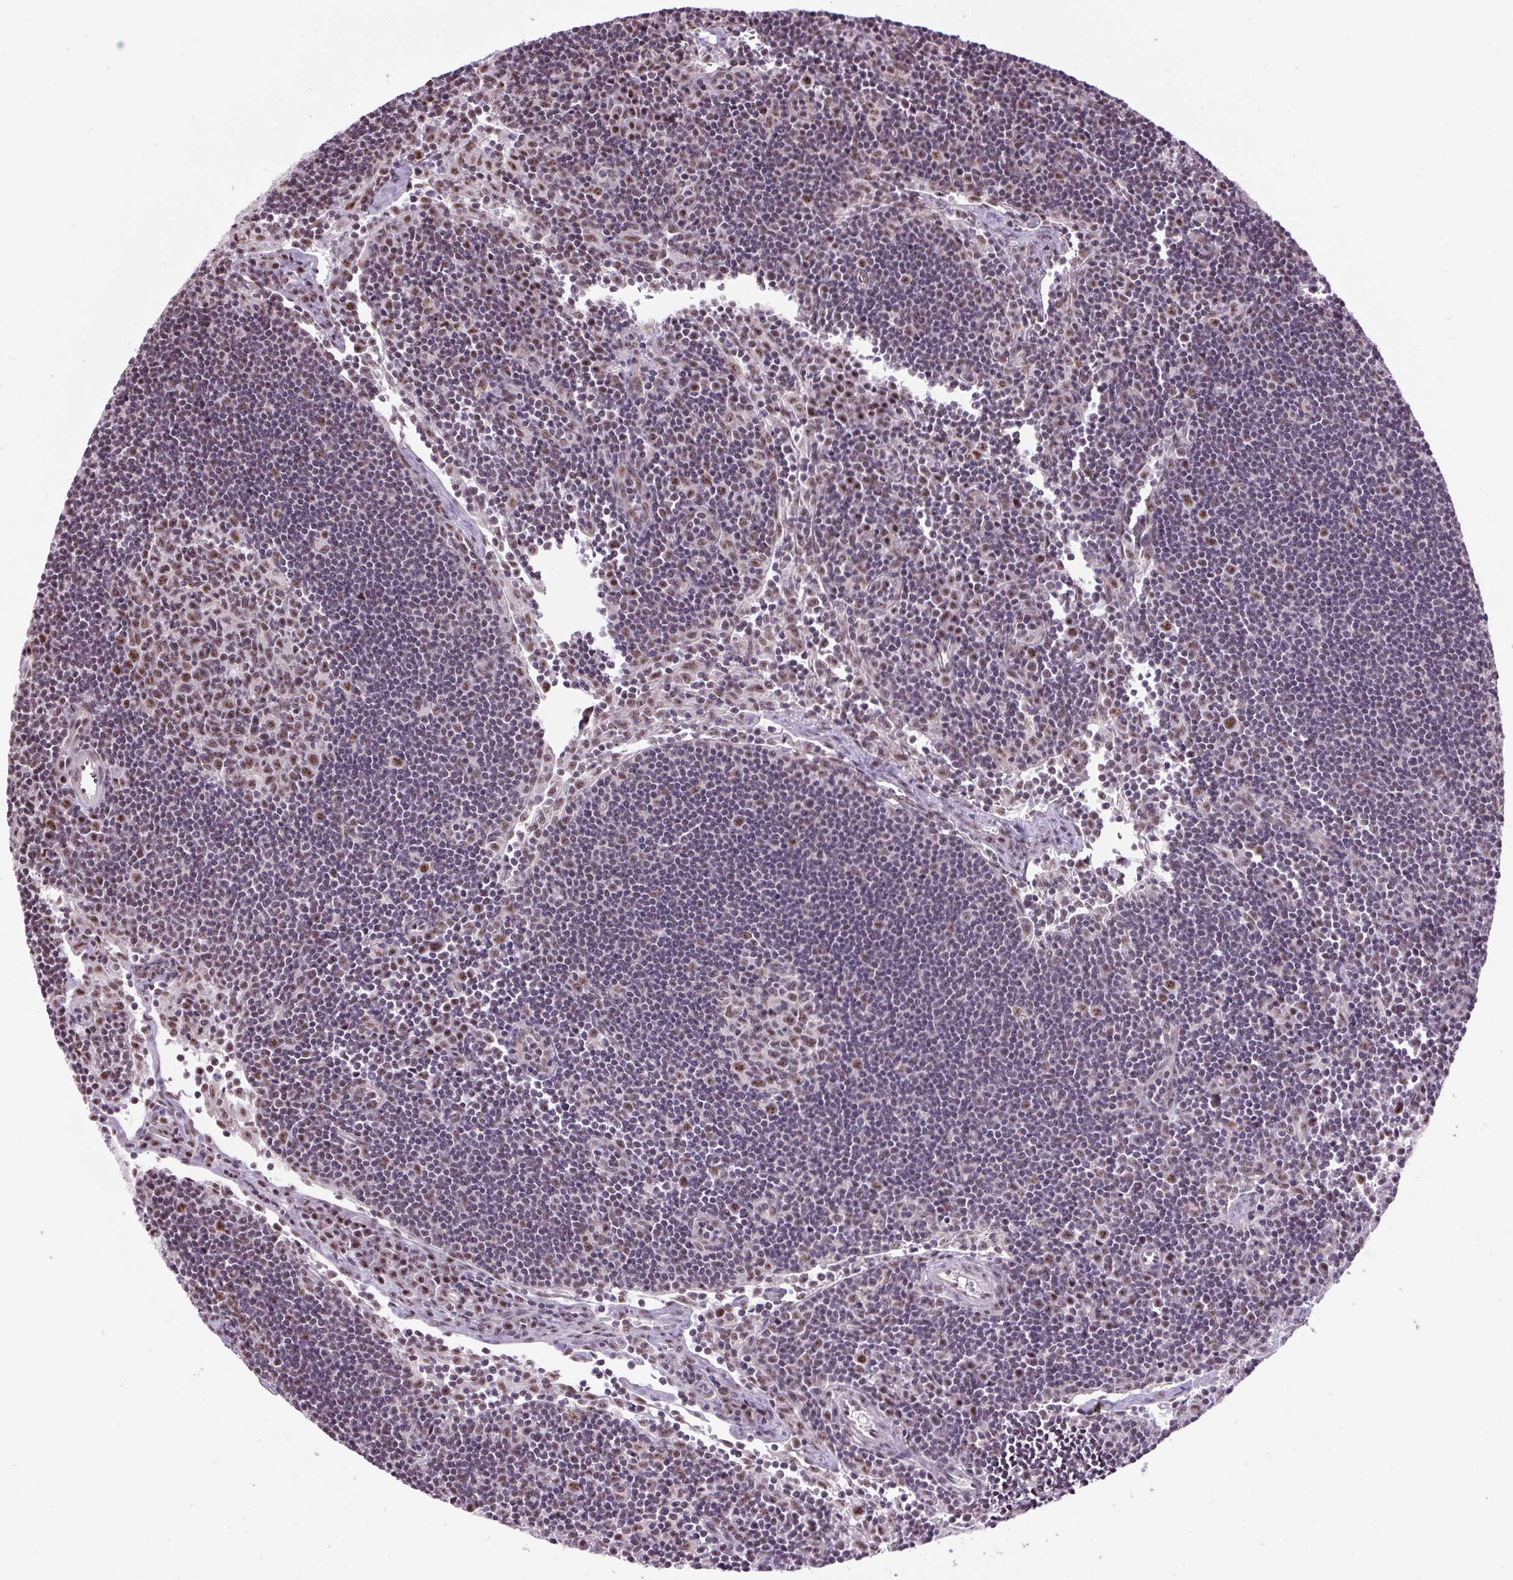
{"staining": {"intensity": "moderate", "quantity": "<25%", "location": "nuclear"}, "tissue": "lymph node", "cell_type": "Germinal center cells", "image_type": "normal", "snomed": [{"axis": "morphology", "description": "Normal tissue, NOS"}, {"axis": "topography", "description": "Lymph node"}], "caption": "A brown stain shows moderate nuclear expression of a protein in germinal center cells of benign lymph node.", "gene": "SMC5", "patient": {"sex": "female", "age": 29}}